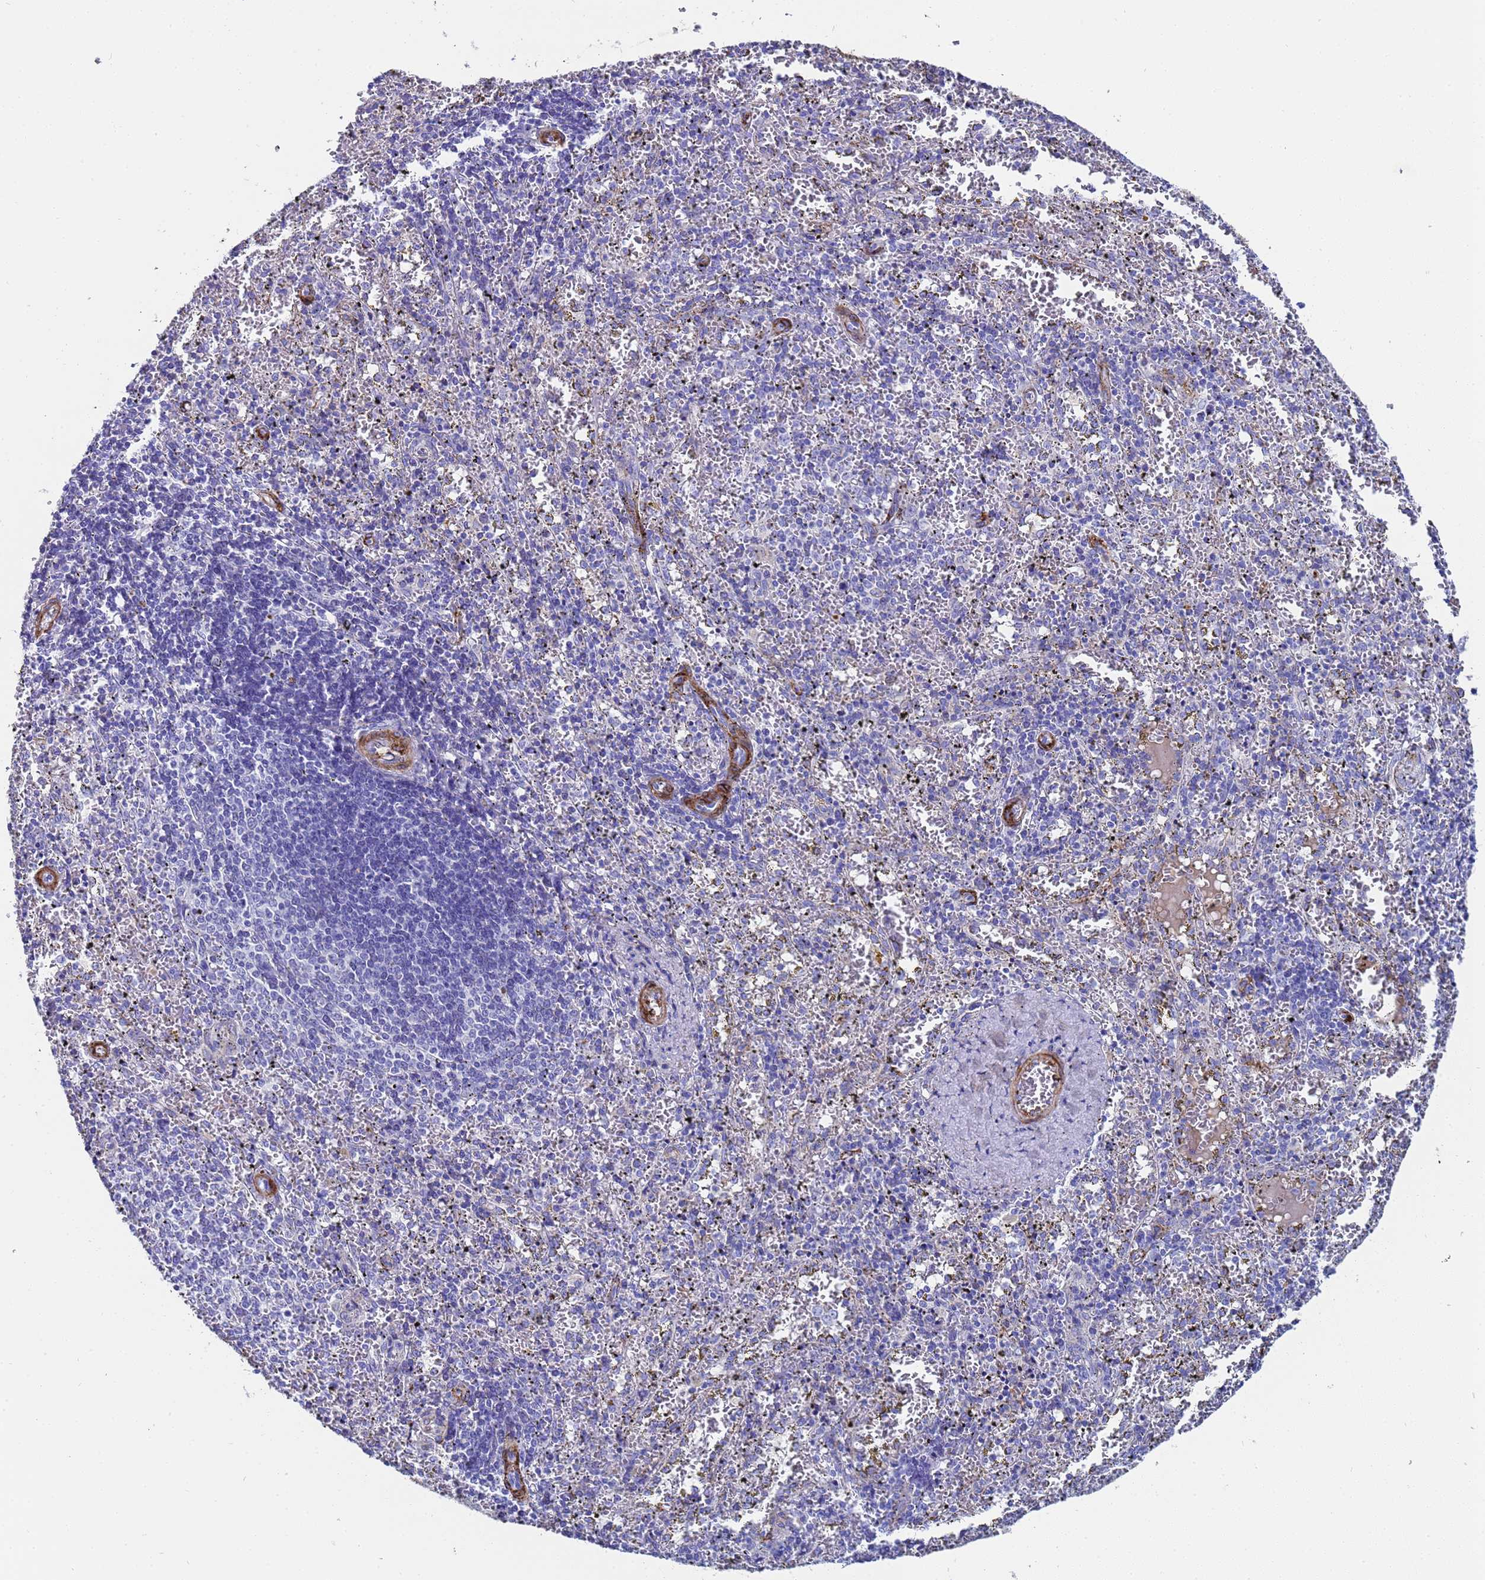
{"staining": {"intensity": "negative", "quantity": "none", "location": "none"}, "tissue": "spleen", "cell_type": "Cells in red pulp", "image_type": "normal", "snomed": [{"axis": "morphology", "description": "Normal tissue, NOS"}, {"axis": "topography", "description": "Spleen"}], "caption": "Immunohistochemical staining of benign human spleen shows no significant staining in cells in red pulp. Nuclei are stained in blue.", "gene": "ADIPOQ", "patient": {"sex": "male", "age": 11}}